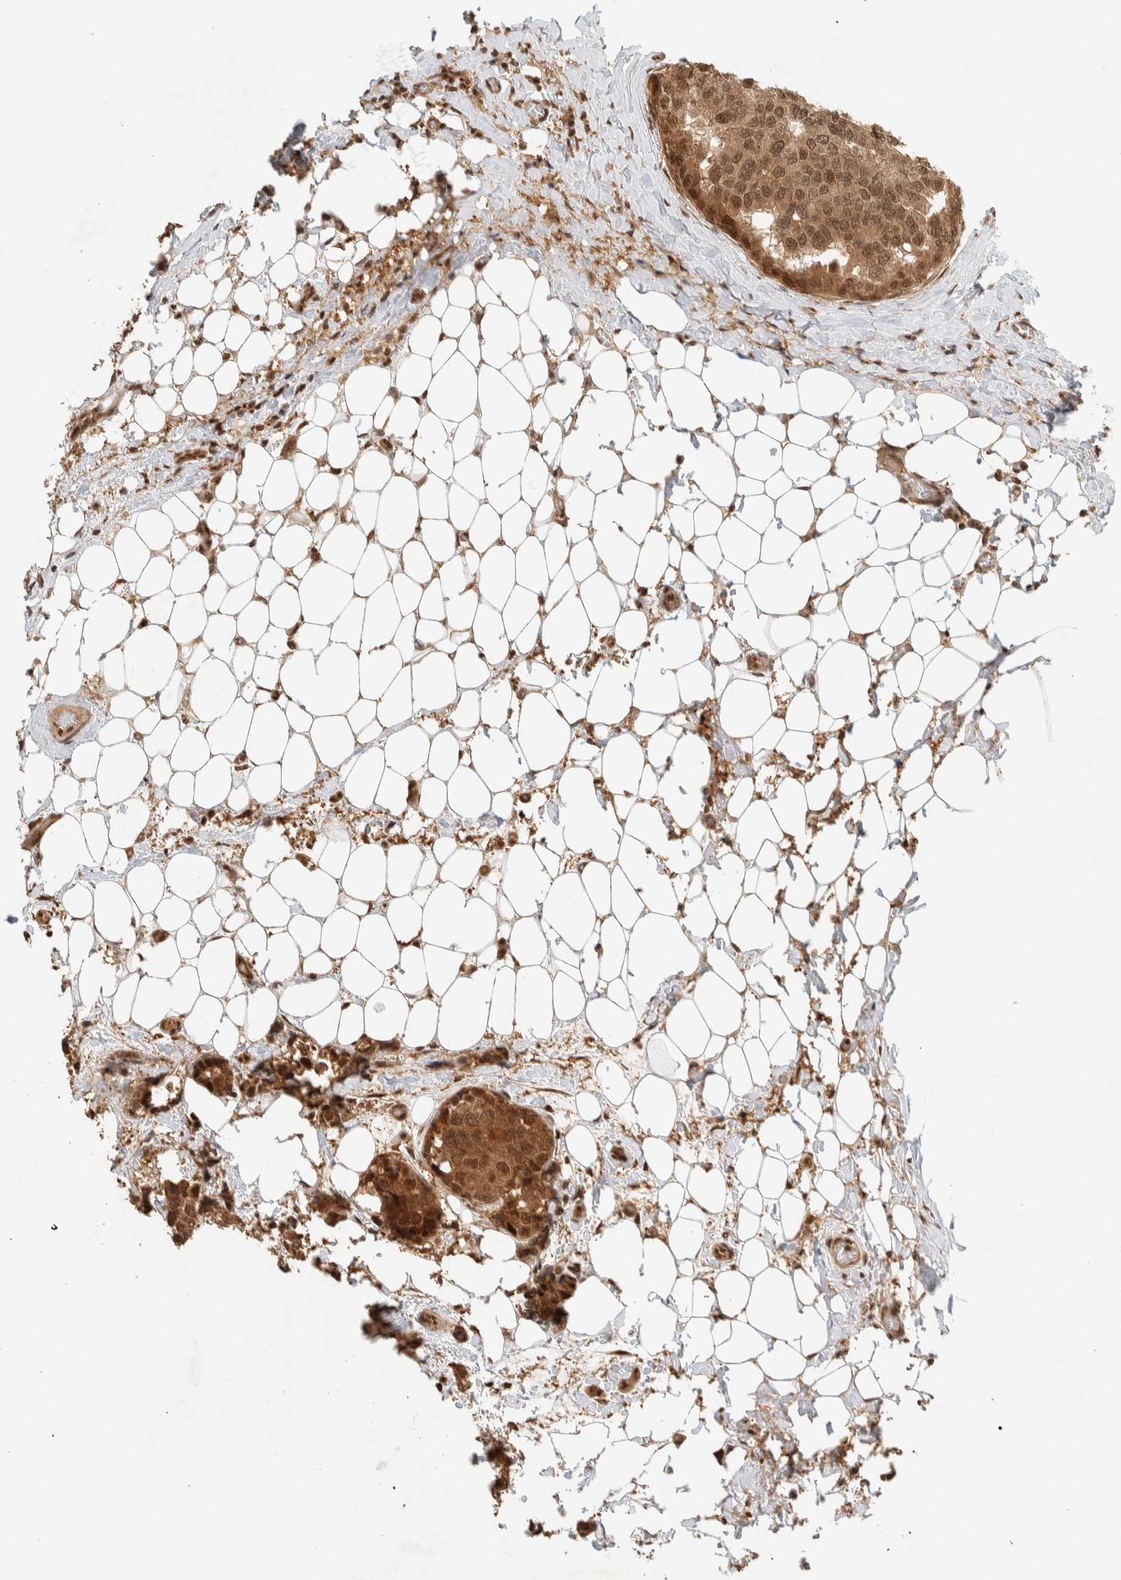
{"staining": {"intensity": "moderate", "quantity": ">75%", "location": "cytoplasmic/membranous,nuclear"}, "tissue": "breast cancer", "cell_type": "Tumor cells", "image_type": "cancer", "snomed": [{"axis": "morphology", "description": "Normal tissue, NOS"}, {"axis": "morphology", "description": "Duct carcinoma"}, {"axis": "topography", "description": "Breast"}], "caption": "Breast intraductal carcinoma tissue reveals moderate cytoplasmic/membranous and nuclear positivity in about >75% of tumor cells (IHC, brightfield microscopy, high magnification).", "gene": "ZBTB2", "patient": {"sex": "female", "age": 43}}